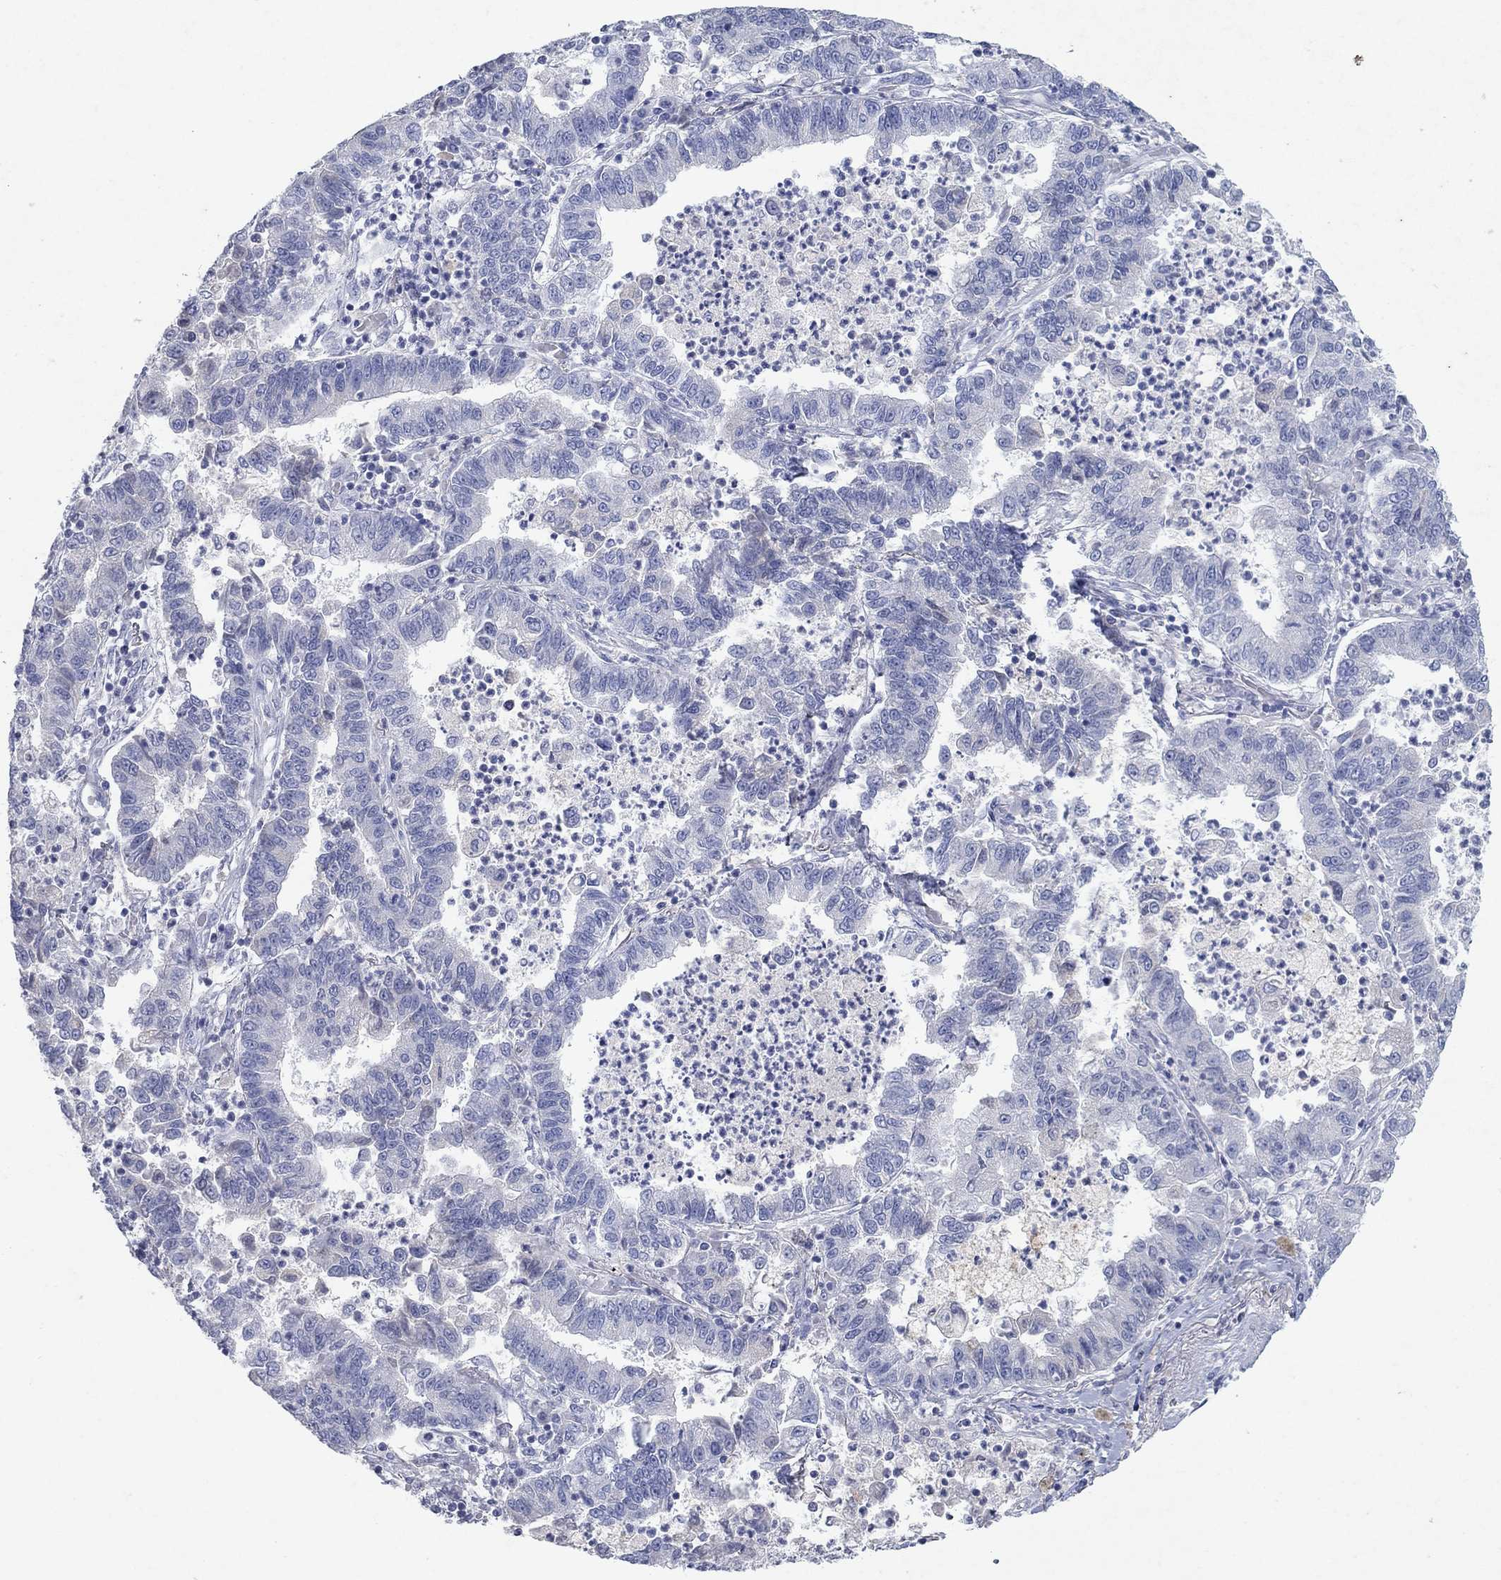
{"staining": {"intensity": "negative", "quantity": "none", "location": "none"}, "tissue": "lung cancer", "cell_type": "Tumor cells", "image_type": "cancer", "snomed": [{"axis": "morphology", "description": "Adenocarcinoma, NOS"}, {"axis": "topography", "description": "Lung"}], "caption": "The histopathology image demonstrates no significant staining in tumor cells of lung cancer.", "gene": "KRT40", "patient": {"sex": "female", "age": 57}}